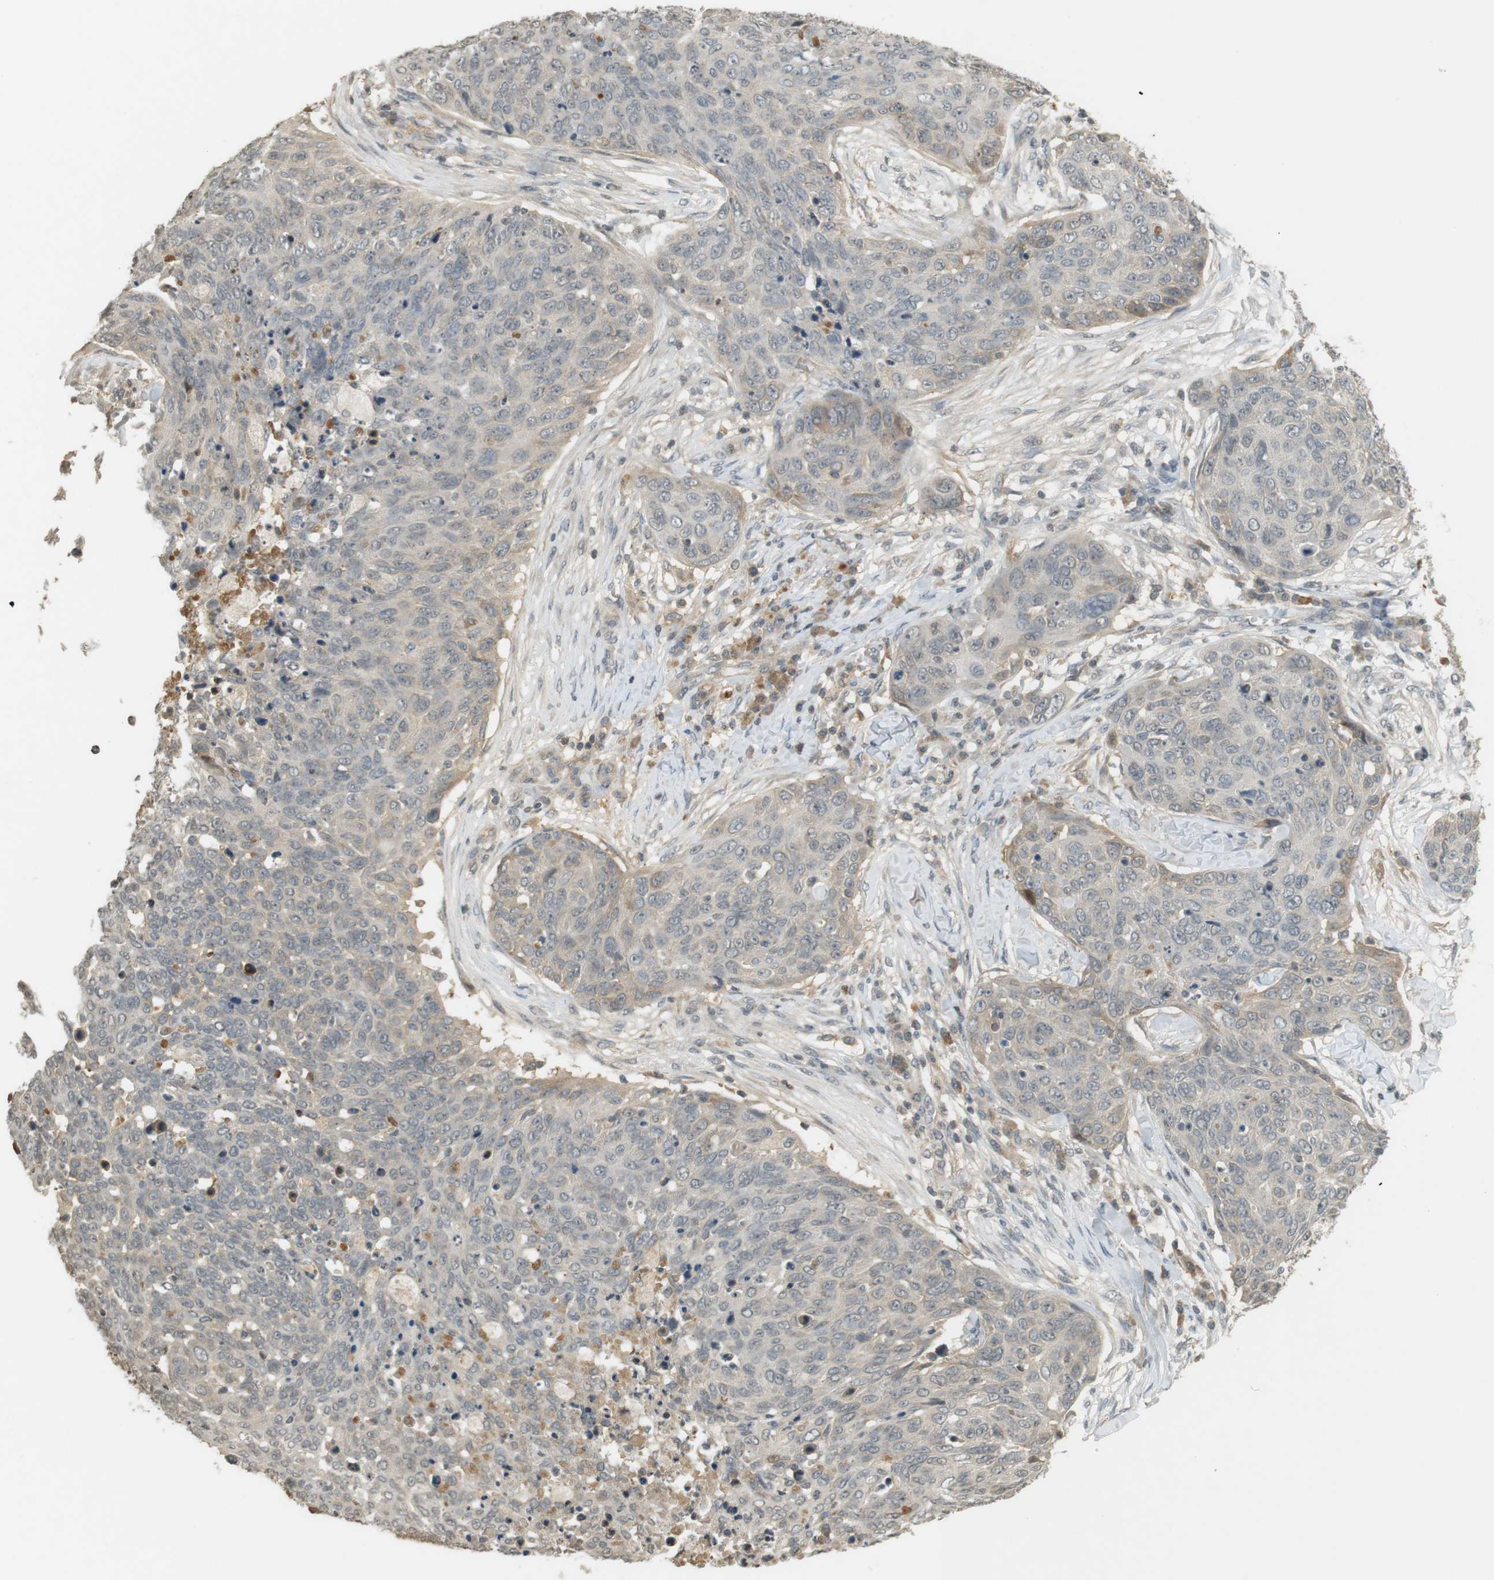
{"staining": {"intensity": "weak", "quantity": "25%-75%", "location": "cytoplasmic/membranous"}, "tissue": "skin cancer", "cell_type": "Tumor cells", "image_type": "cancer", "snomed": [{"axis": "morphology", "description": "Squamous cell carcinoma in situ, NOS"}, {"axis": "morphology", "description": "Squamous cell carcinoma, NOS"}, {"axis": "topography", "description": "Skin"}], "caption": "DAB (3,3'-diaminobenzidine) immunohistochemical staining of squamous cell carcinoma (skin) displays weak cytoplasmic/membranous protein staining in approximately 25%-75% of tumor cells. Nuclei are stained in blue.", "gene": "SRR", "patient": {"sex": "male", "age": 93}}